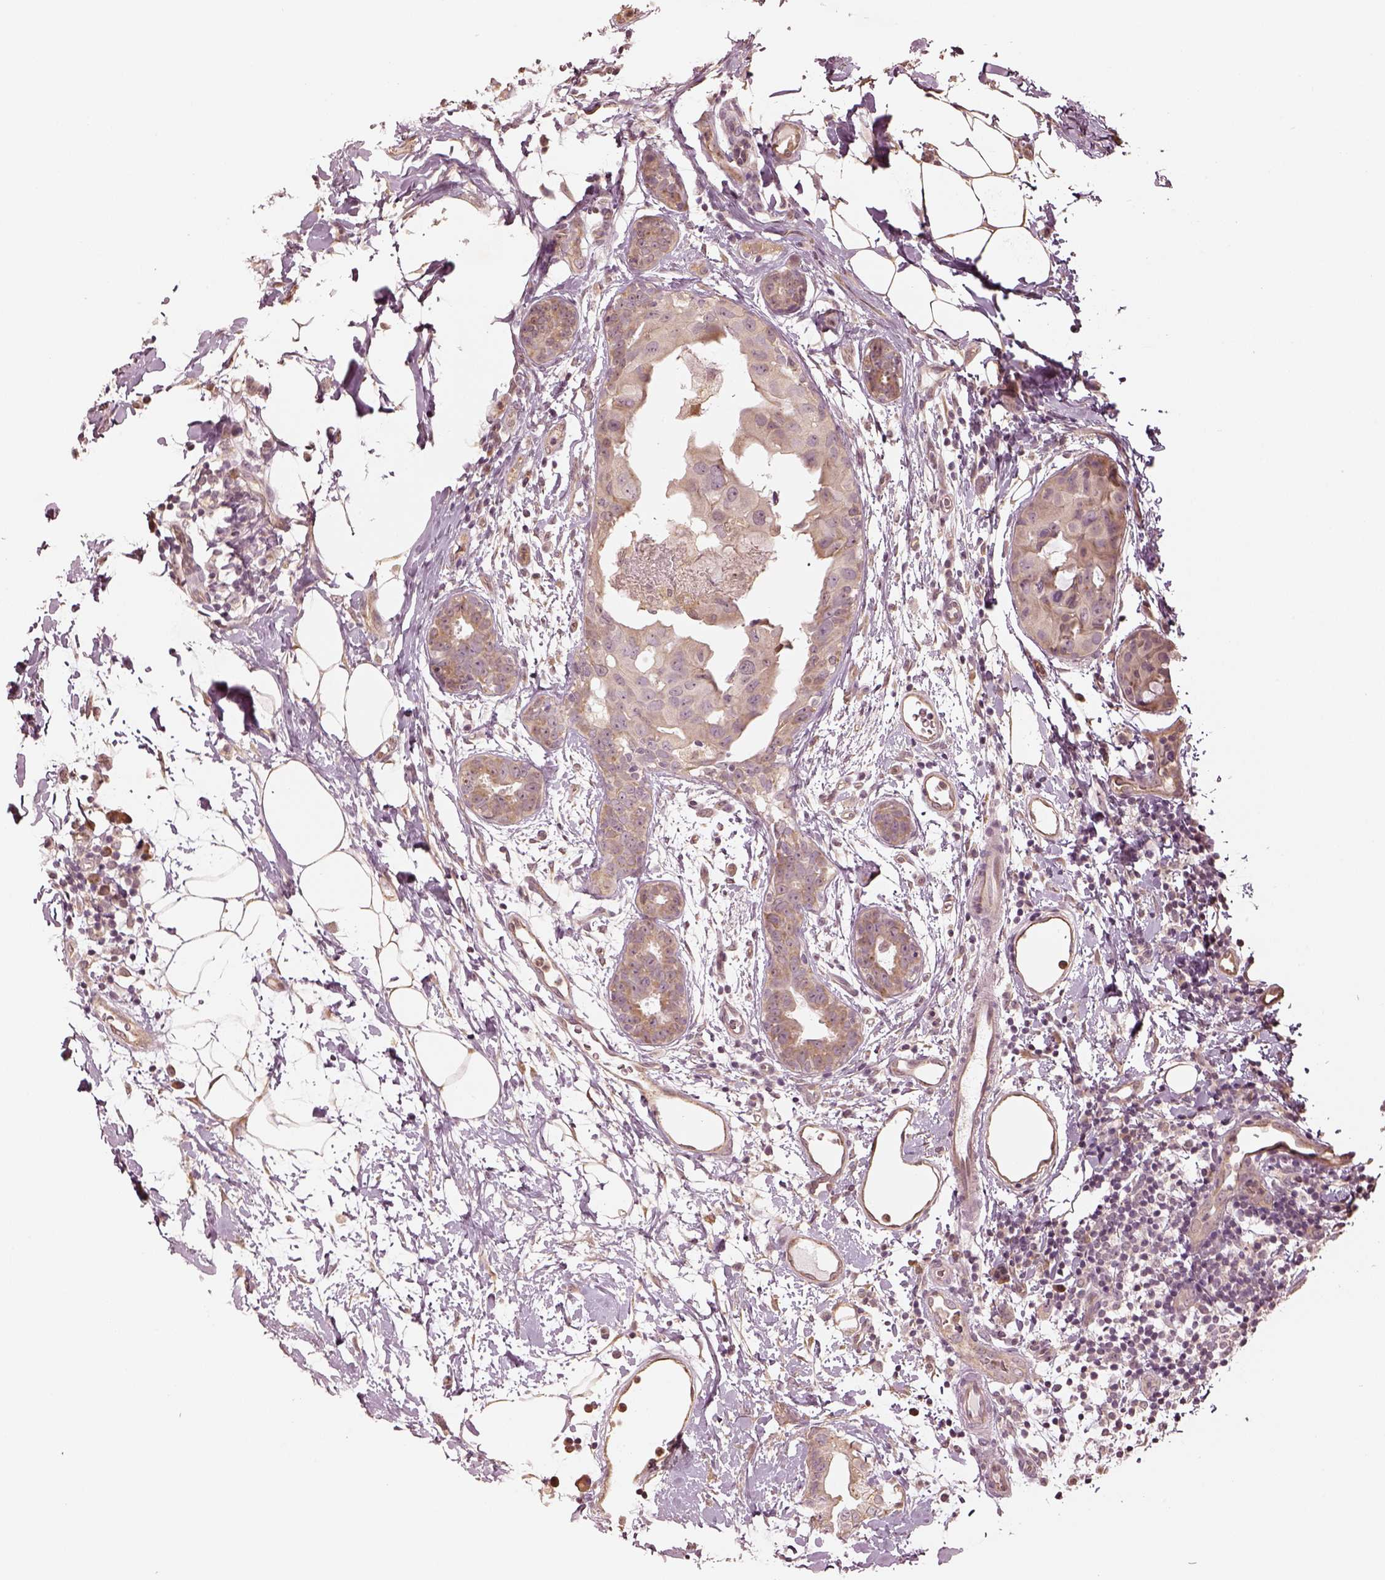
{"staining": {"intensity": "weak", "quantity": ">75%", "location": "cytoplasmic/membranous"}, "tissue": "breast cancer", "cell_type": "Tumor cells", "image_type": "cancer", "snomed": [{"axis": "morphology", "description": "Normal tissue, NOS"}, {"axis": "morphology", "description": "Duct carcinoma"}, {"axis": "topography", "description": "Breast"}], "caption": "Immunohistochemistry image of neoplastic tissue: breast cancer (infiltrating ductal carcinoma) stained using immunohistochemistry (IHC) displays low levels of weak protein expression localized specifically in the cytoplasmic/membranous of tumor cells, appearing as a cytoplasmic/membranous brown color.", "gene": "CRB1", "patient": {"sex": "female", "age": 40}}